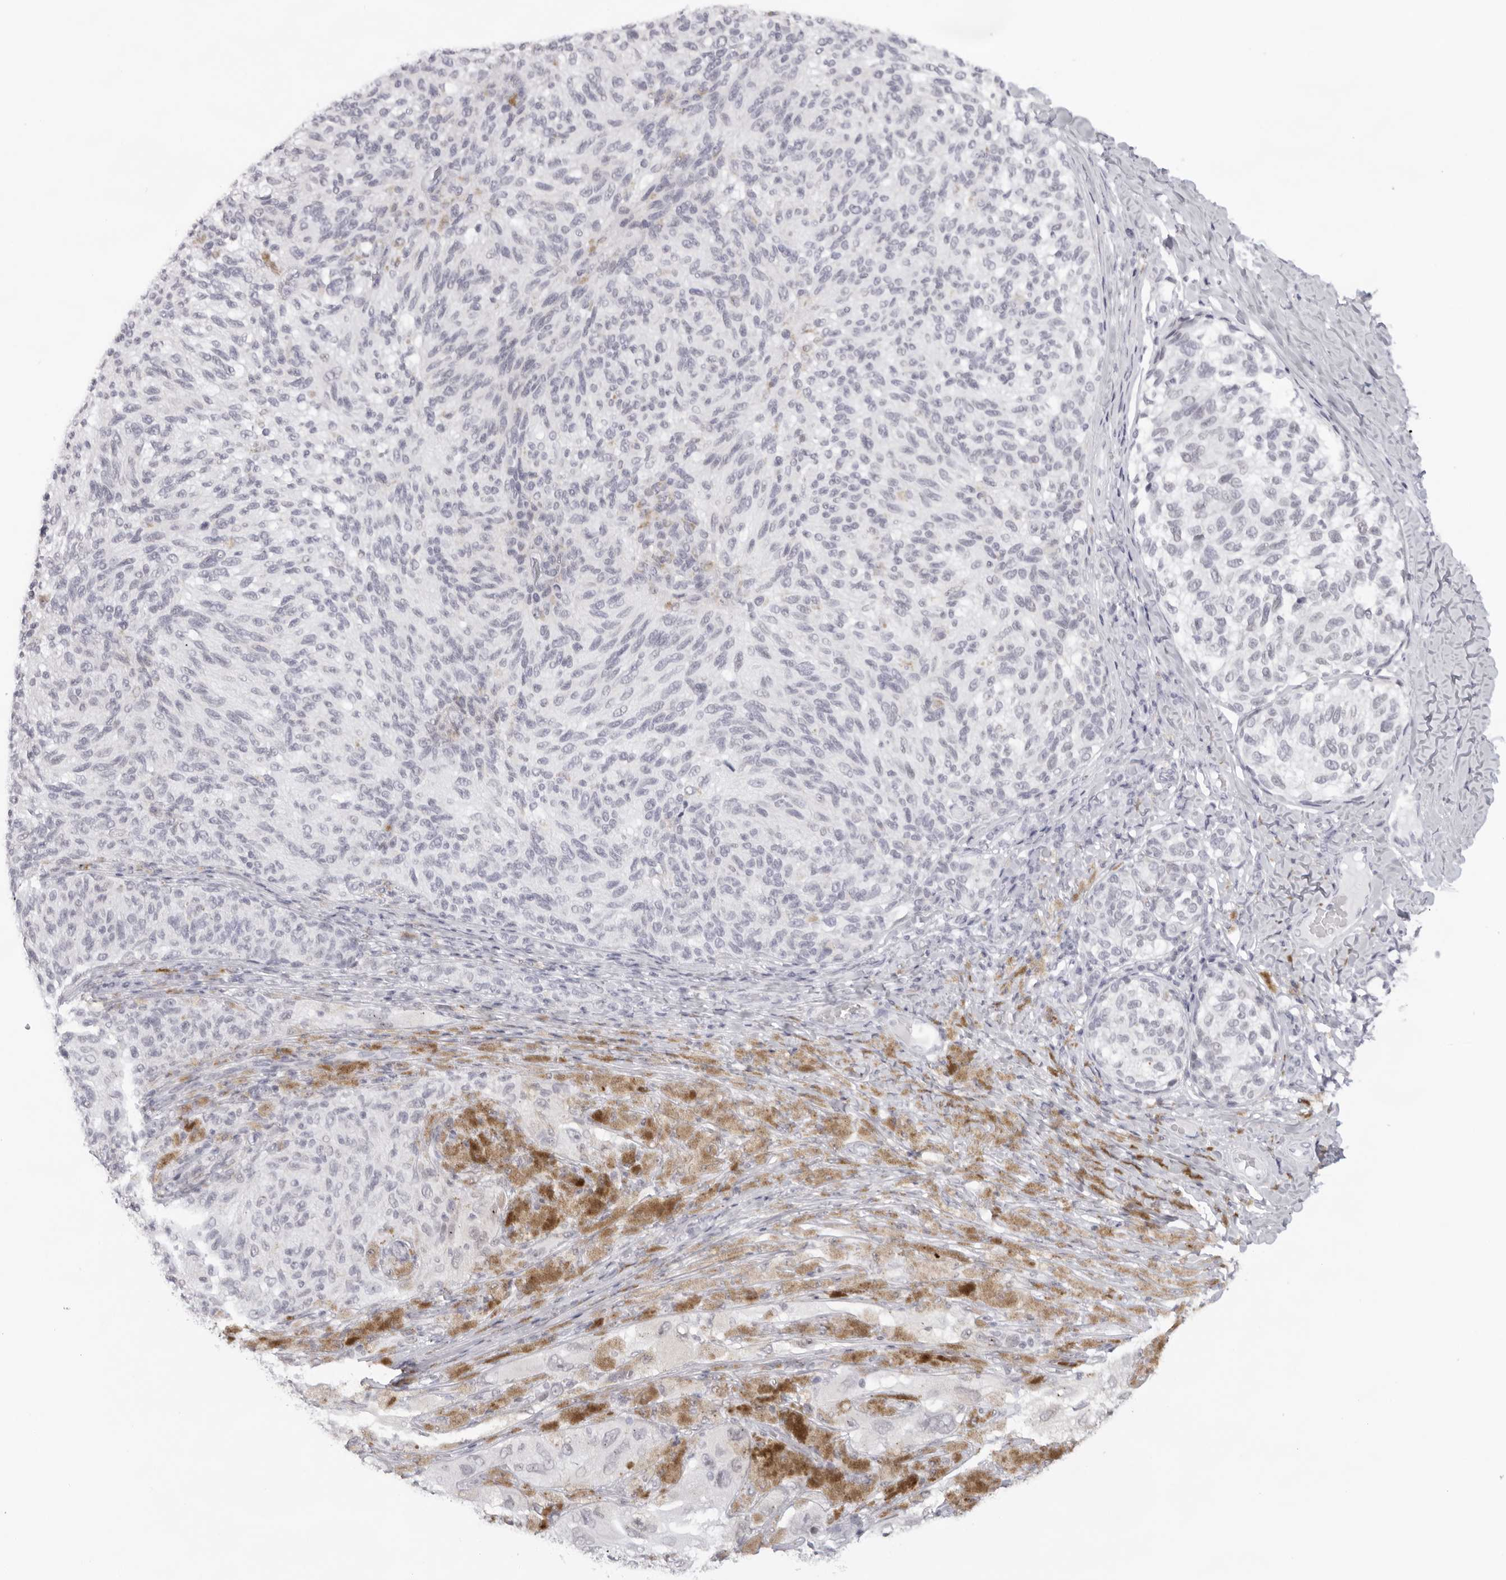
{"staining": {"intensity": "negative", "quantity": "none", "location": "none"}, "tissue": "melanoma", "cell_type": "Tumor cells", "image_type": "cancer", "snomed": [{"axis": "morphology", "description": "Malignant melanoma, NOS"}, {"axis": "topography", "description": "Skin"}], "caption": "Tumor cells show no significant expression in melanoma.", "gene": "KLK12", "patient": {"sex": "female", "age": 73}}